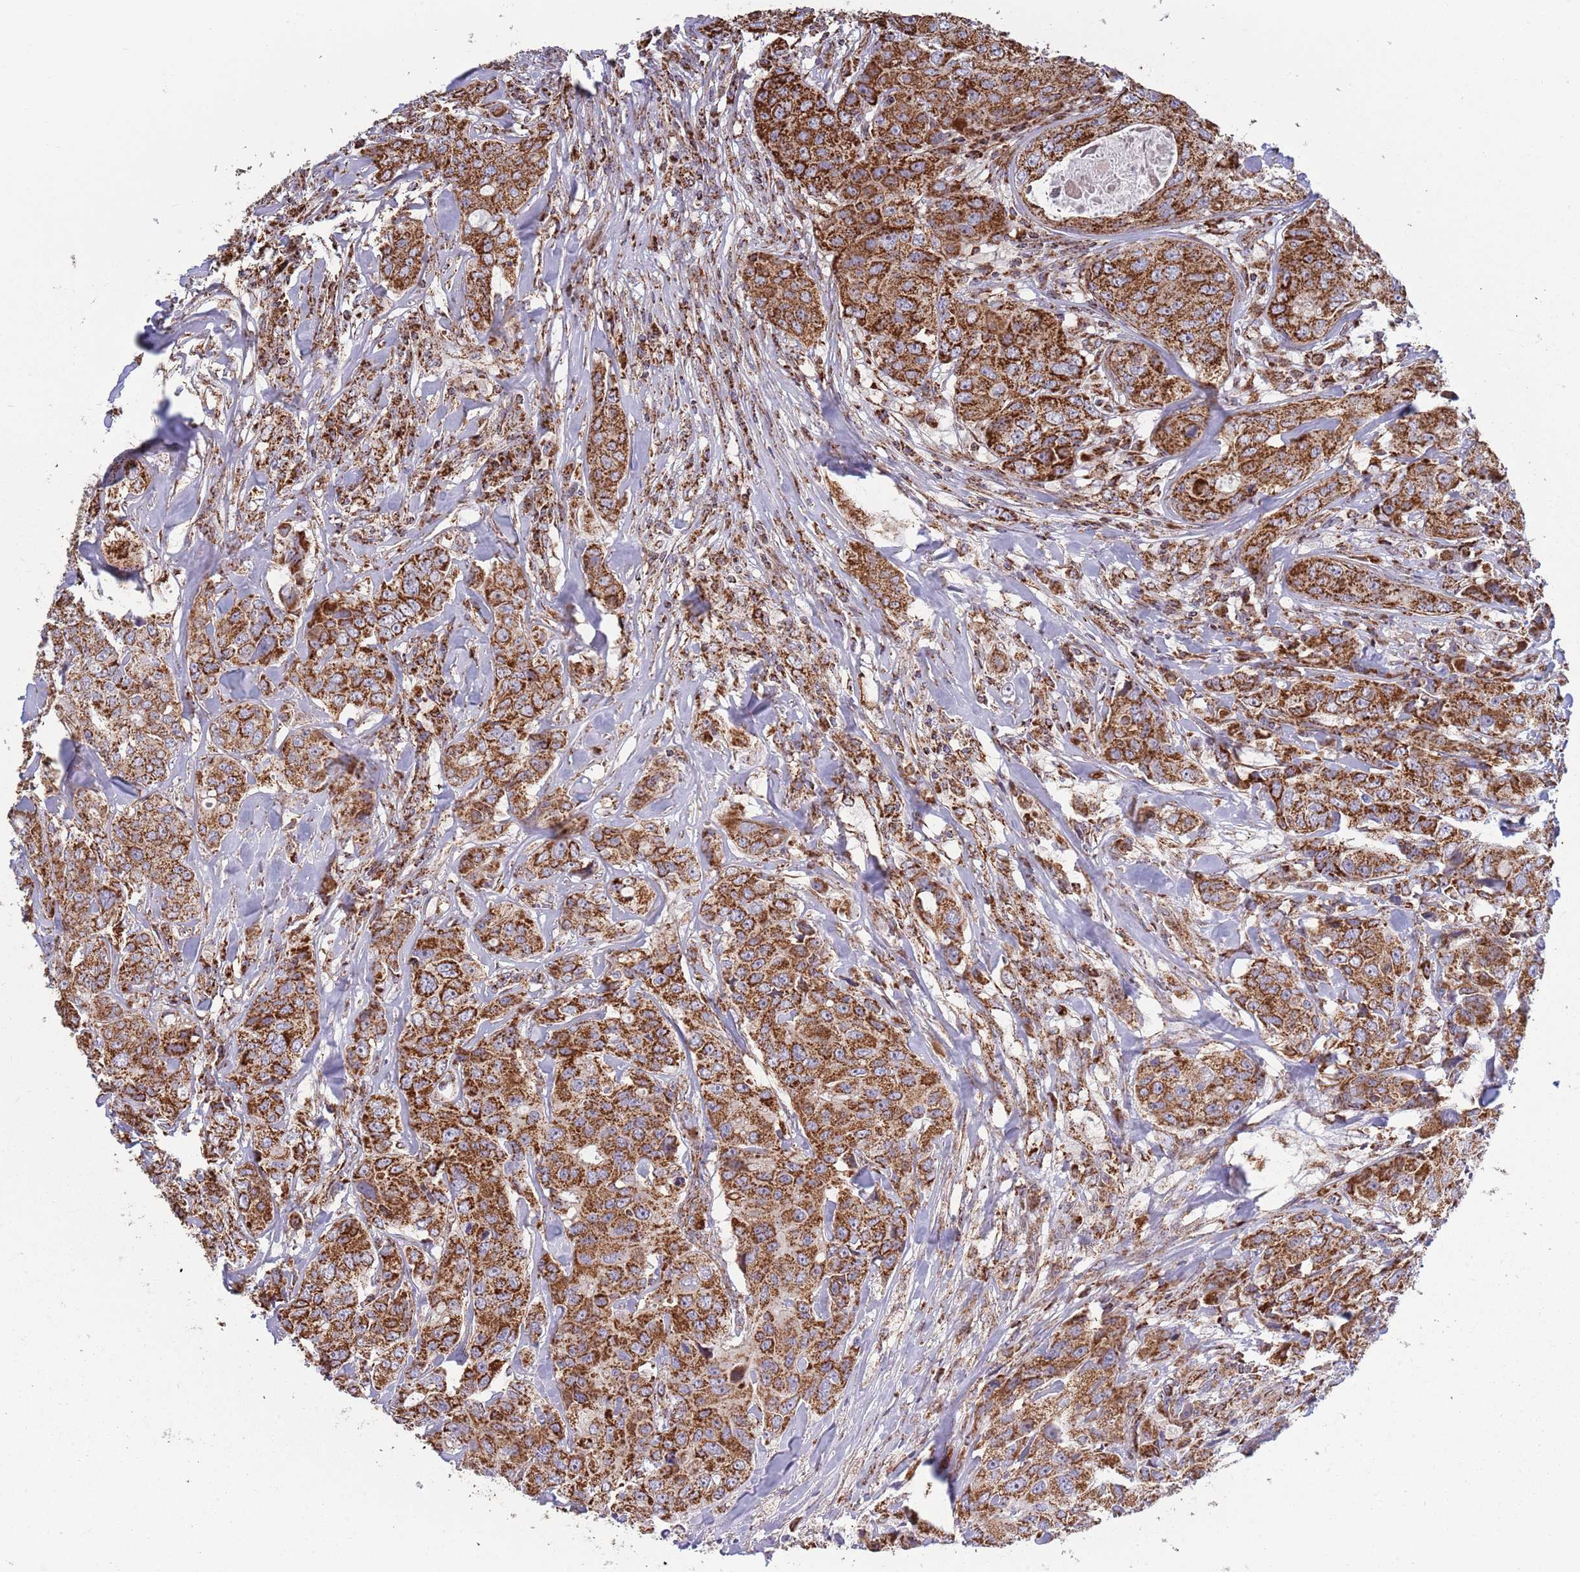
{"staining": {"intensity": "strong", "quantity": ">75%", "location": "cytoplasmic/membranous"}, "tissue": "breast cancer", "cell_type": "Tumor cells", "image_type": "cancer", "snomed": [{"axis": "morphology", "description": "Duct carcinoma"}, {"axis": "topography", "description": "Breast"}], "caption": "A high-resolution image shows immunohistochemistry staining of infiltrating ductal carcinoma (breast), which exhibits strong cytoplasmic/membranous expression in approximately >75% of tumor cells. (IHC, brightfield microscopy, high magnification).", "gene": "VPS16", "patient": {"sex": "female", "age": 43}}